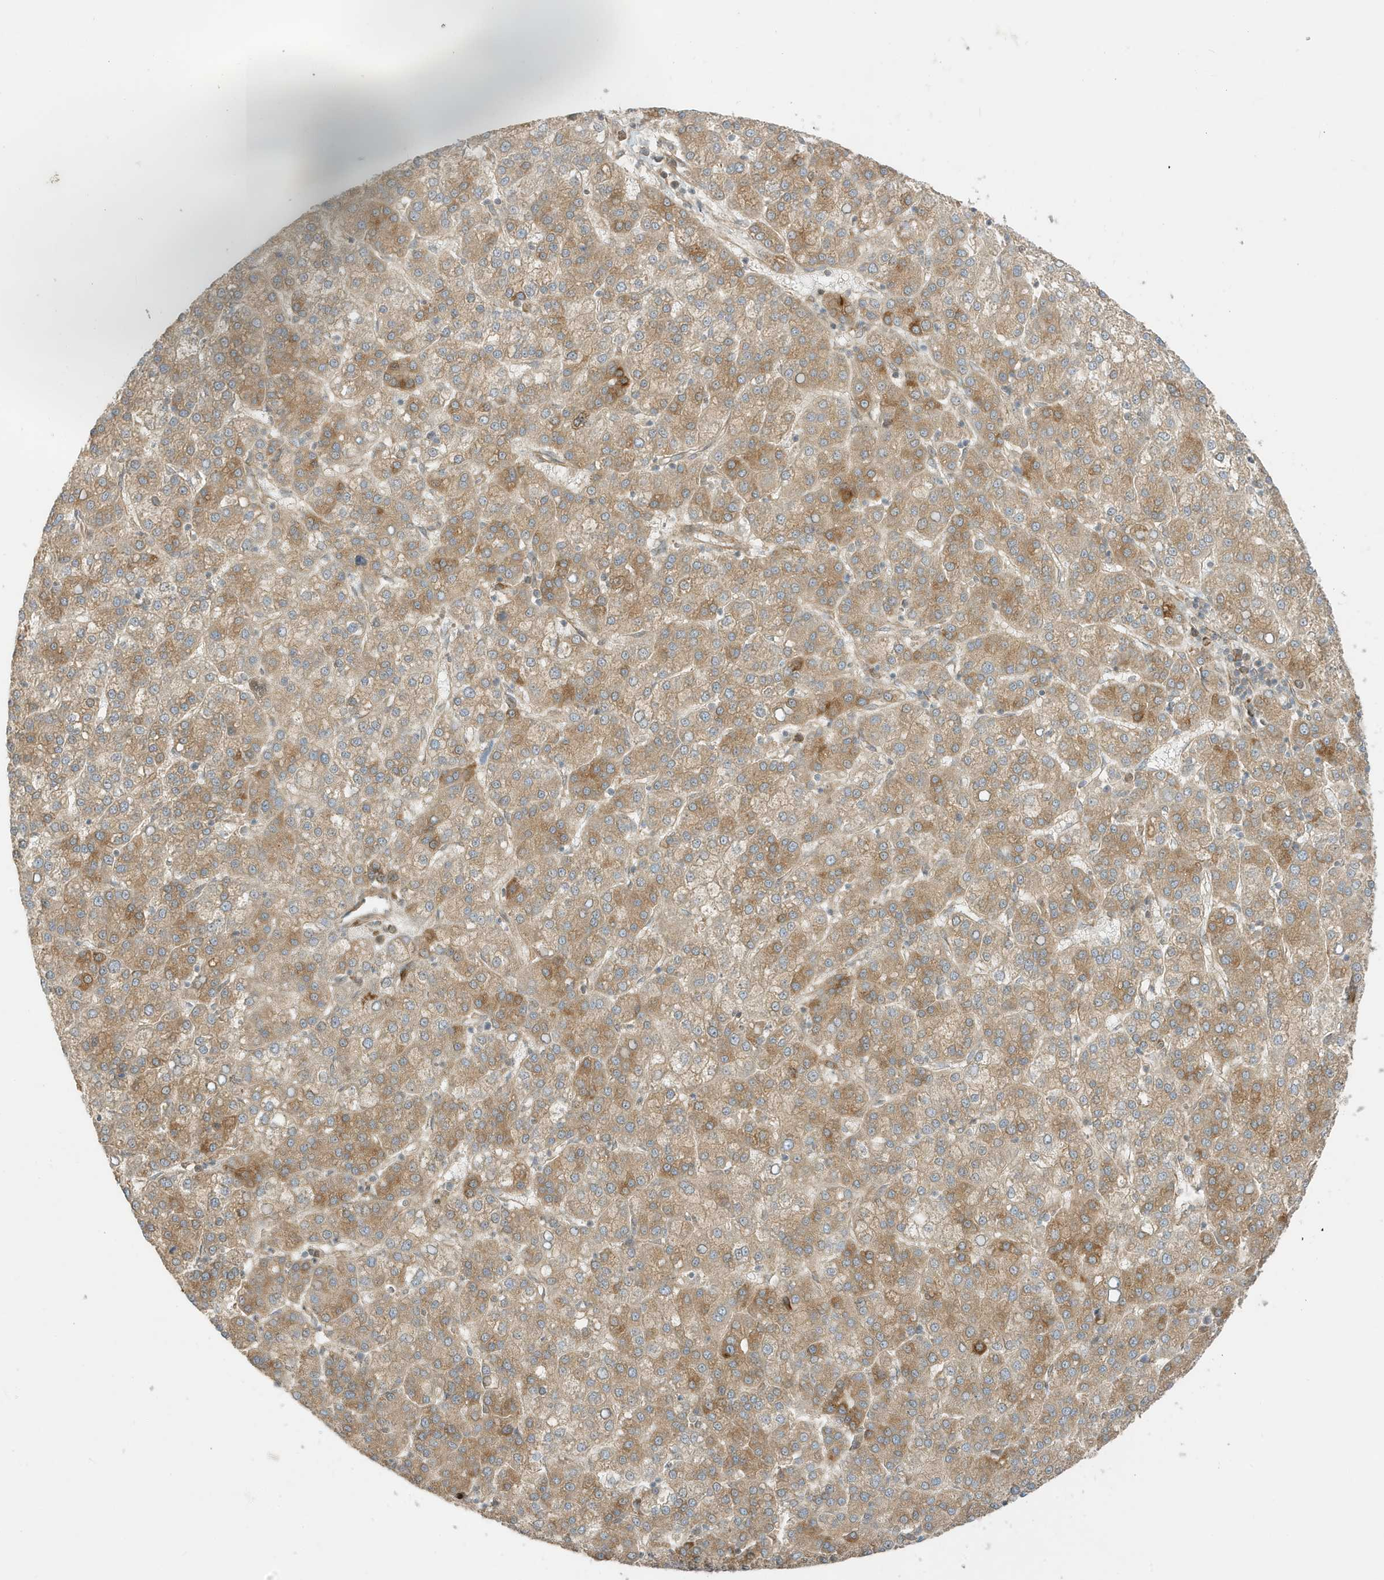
{"staining": {"intensity": "moderate", "quantity": ">75%", "location": "cytoplasmic/membranous"}, "tissue": "liver cancer", "cell_type": "Tumor cells", "image_type": "cancer", "snomed": [{"axis": "morphology", "description": "Carcinoma, Hepatocellular, NOS"}, {"axis": "topography", "description": "Liver"}], "caption": "Immunohistochemistry (DAB (3,3'-diaminobenzidine)) staining of liver cancer shows moderate cytoplasmic/membranous protein staining in about >75% of tumor cells.", "gene": "SCARF2", "patient": {"sex": "female", "age": 58}}